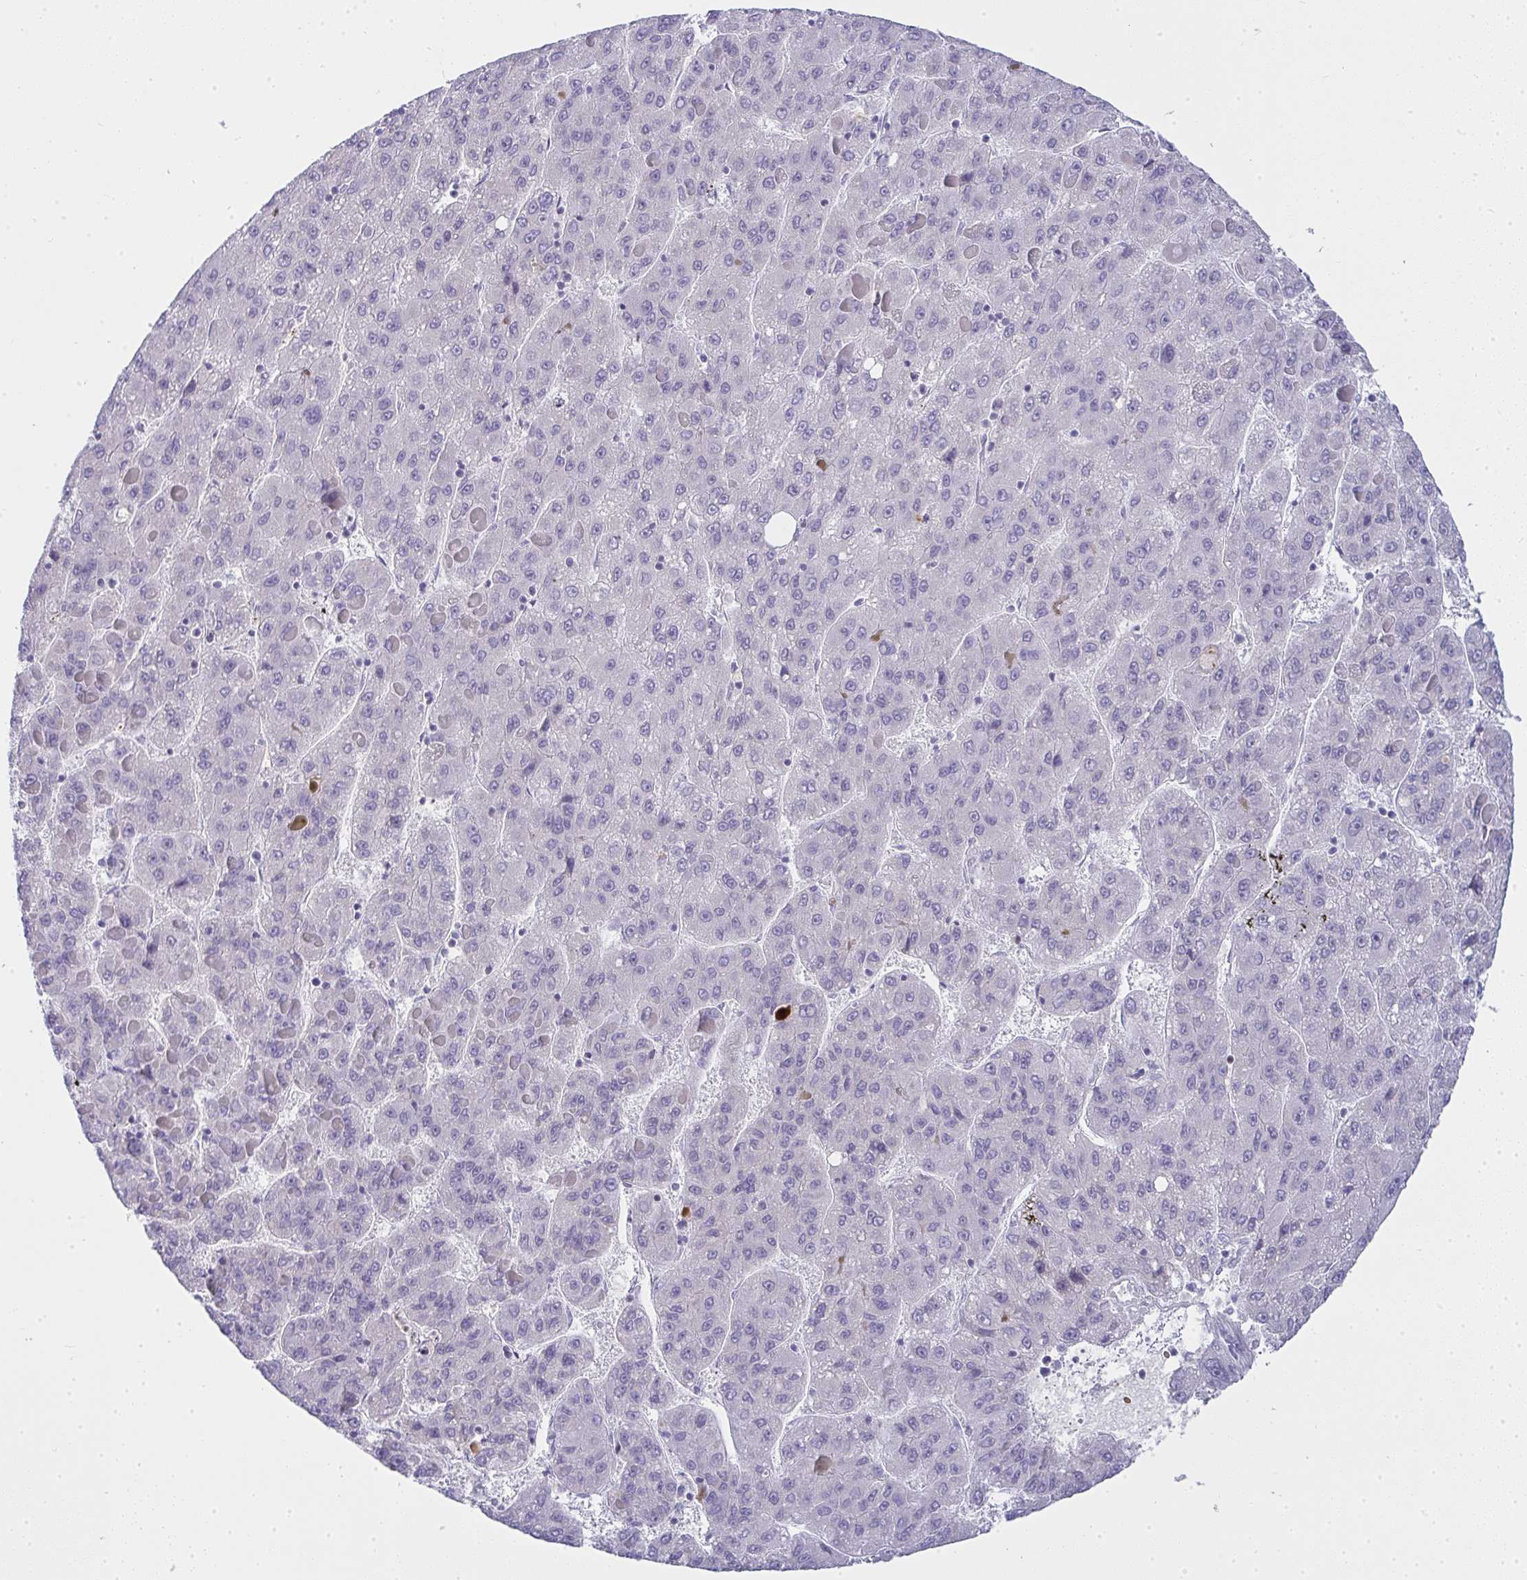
{"staining": {"intensity": "negative", "quantity": "none", "location": "none"}, "tissue": "liver cancer", "cell_type": "Tumor cells", "image_type": "cancer", "snomed": [{"axis": "morphology", "description": "Carcinoma, Hepatocellular, NOS"}, {"axis": "topography", "description": "Liver"}], "caption": "A micrograph of liver cancer (hepatocellular carcinoma) stained for a protein reveals no brown staining in tumor cells. Brightfield microscopy of IHC stained with DAB (3,3'-diaminobenzidine) (brown) and hematoxylin (blue), captured at high magnification.", "gene": "ZNF182", "patient": {"sex": "female", "age": 82}}